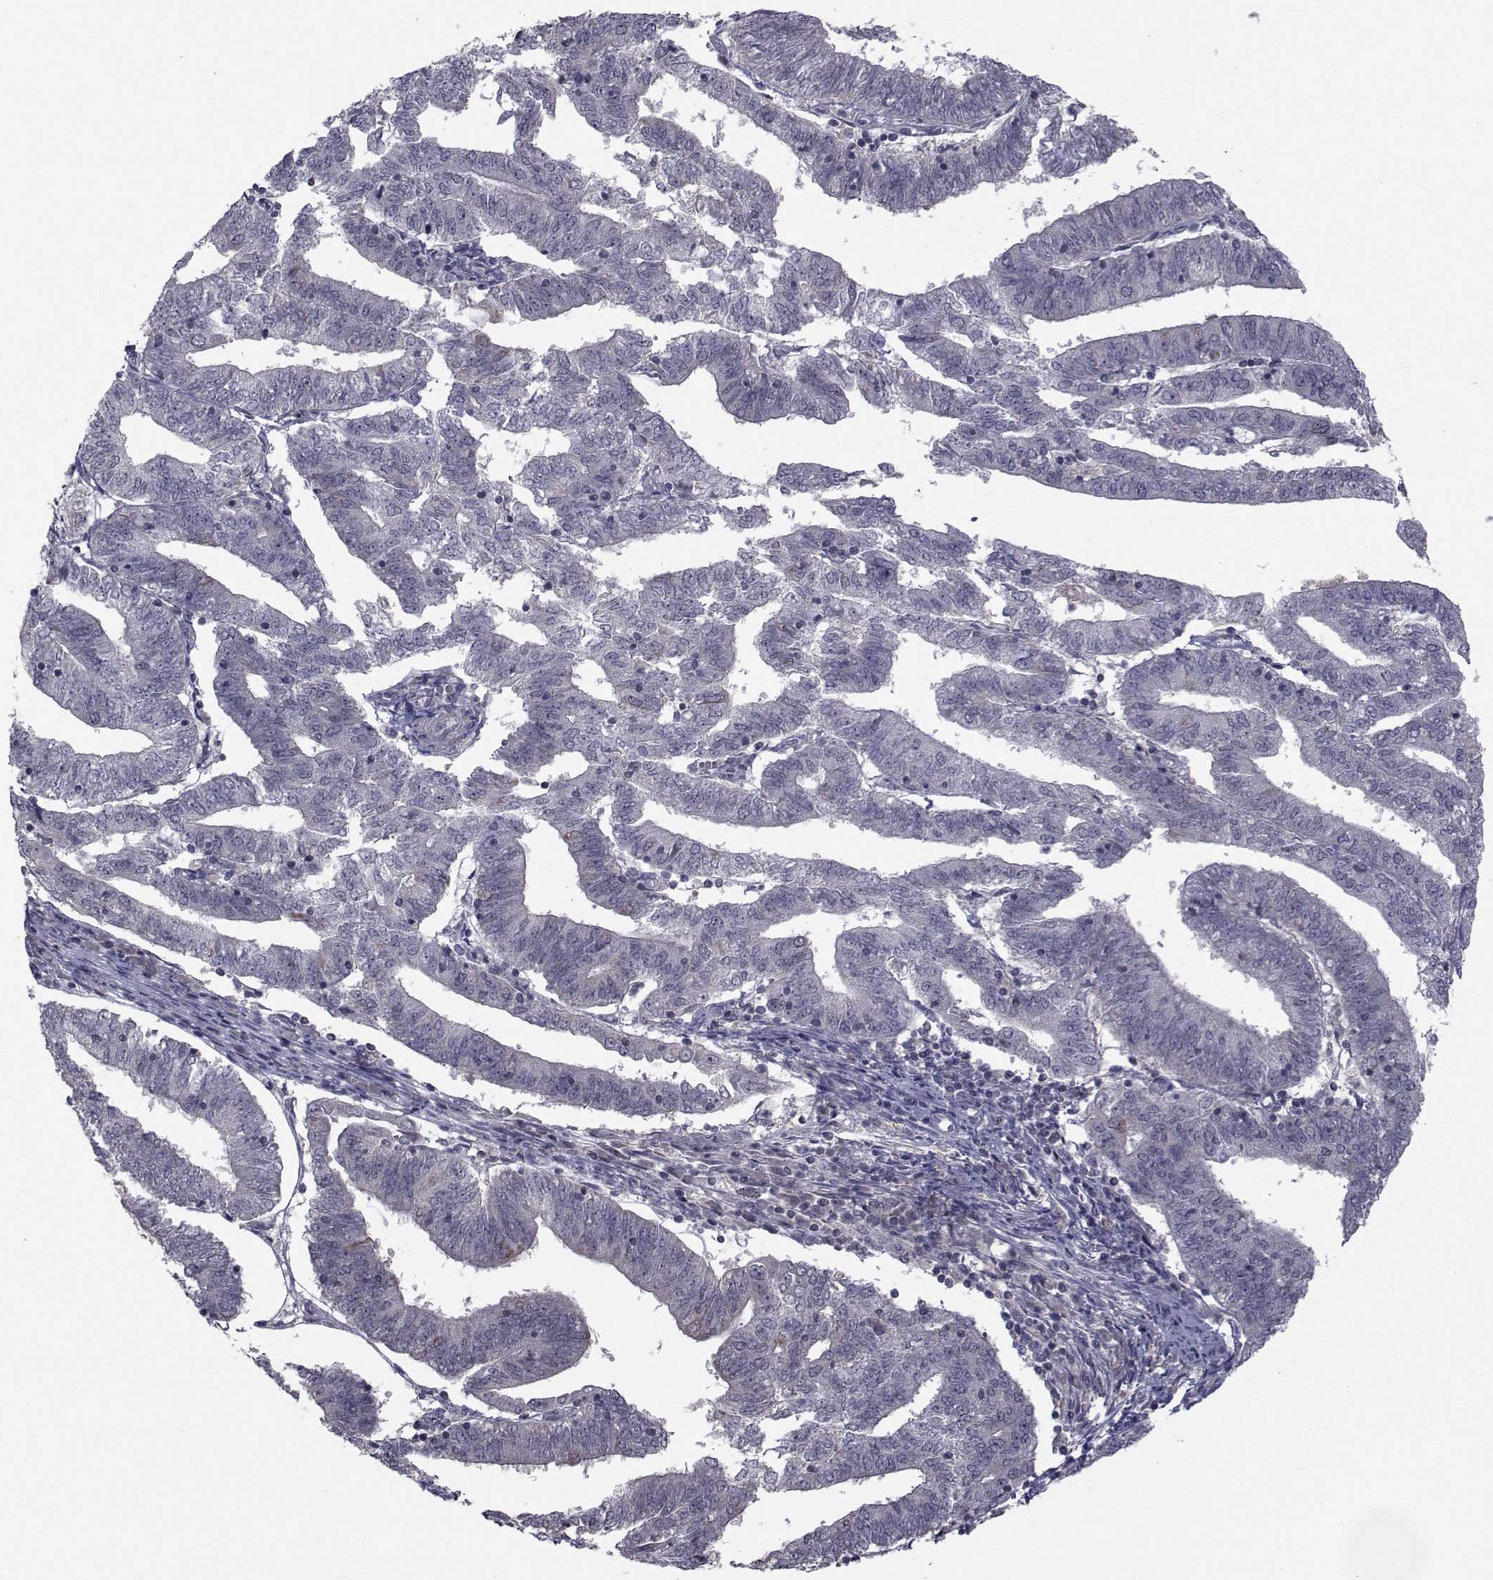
{"staining": {"intensity": "negative", "quantity": "none", "location": "none"}, "tissue": "endometrial cancer", "cell_type": "Tumor cells", "image_type": "cancer", "snomed": [{"axis": "morphology", "description": "Adenocarcinoma, NOS"}, {"axis": "topography", "description": "Endometrium"}], "caption": "An image of human endometrial adenocarcinoma is negative for staining in tumor cells. Nuclei are stained in blue.", "gene": "FDXR", "patient": {"sex": "female", "age": 82}}